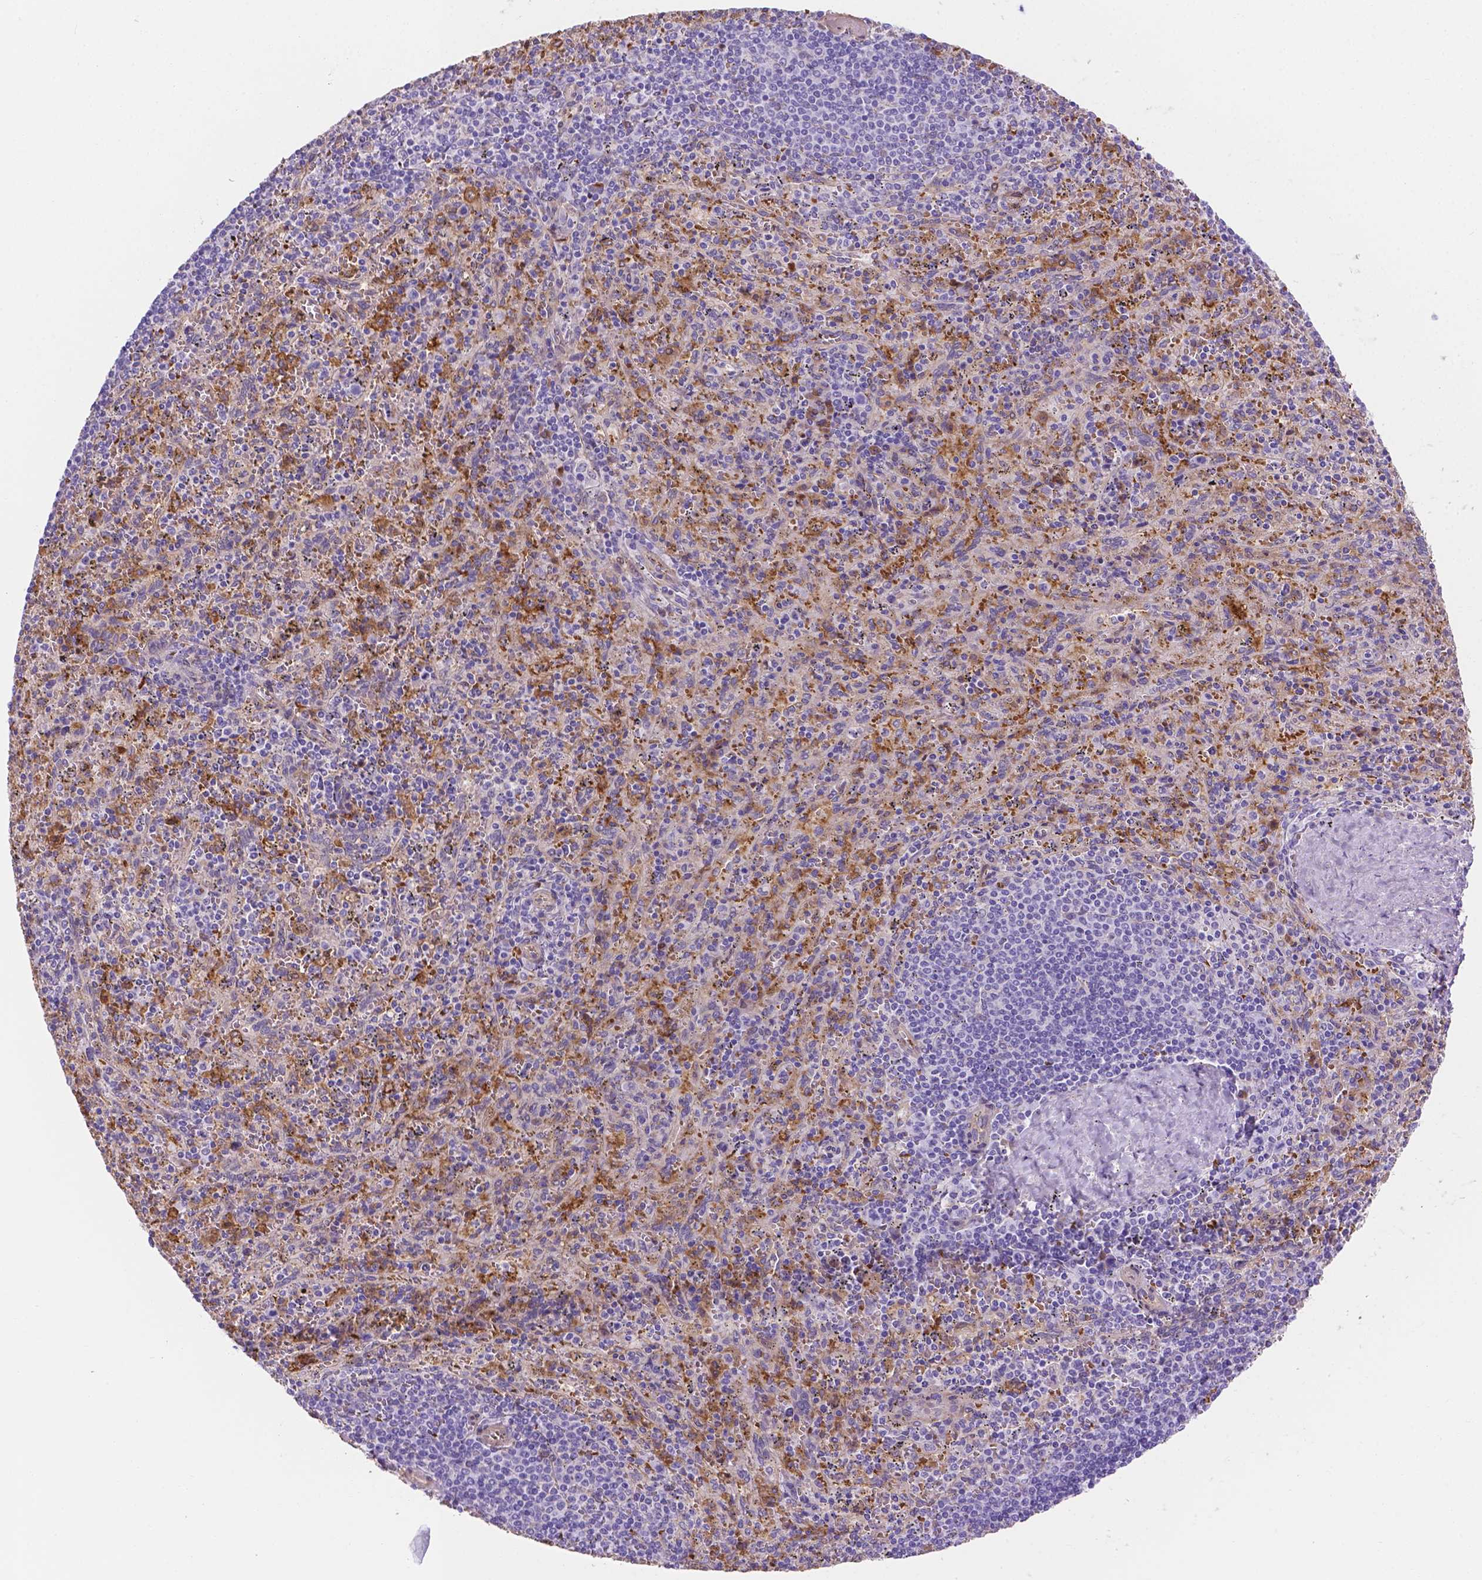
{"staining": {"intensity": "negative", "quantity": "none", "location": "none"}, "tissue": "spleen", "cell_type": "Cells in red pulp", "image_type": "normal", "snomed": [{"axis": "morphology", "description": "Normal tissue, NOS"}, {"axis": "topography", "description": "Spleen"}], "caption": "Immunohistochemistry of benign human spleen demonstrates no expression in cells in red pulp. The staining was performed using DAB (3,3'-diaminobenzidine) to visualize the protein expression in brown, while the nuclei were stained in blue with hematoxylin (Magnification: 20x).", "gene": "SLC40A1", "patient": {"sex": "male", "age": 57}}